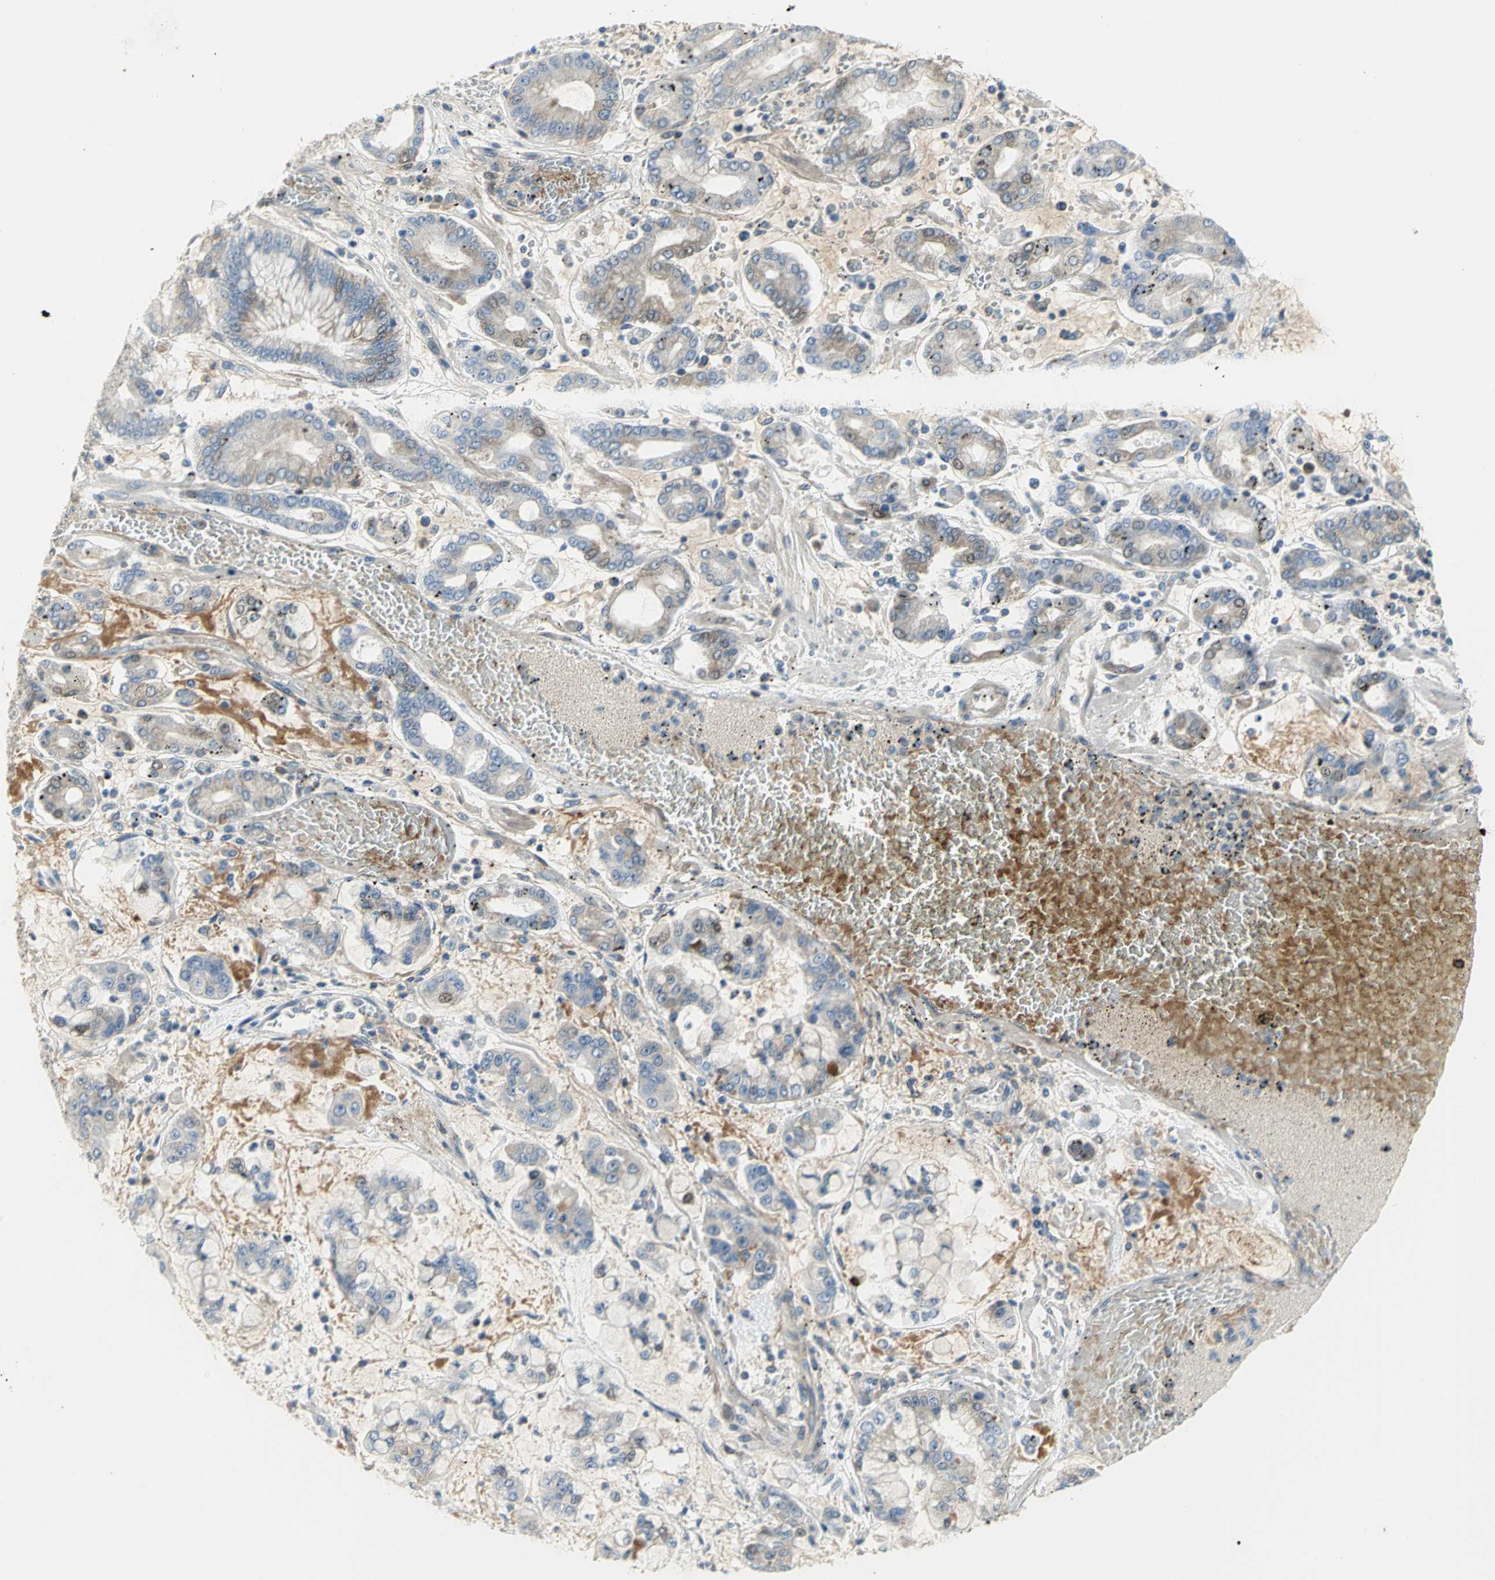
{"staining": {"intensity": "moderate", "quantity": ">75%", "location": "cytoplasmic/membranous,nuclear"}, "tissue": "stomach cancer", "cell_type": "Tumor cells", "image_type": "cancer", "snomed": [{"axis": "morphology", "description": "Normal tissue, NOS"}, {"axis": "morphology", "description": "Adenocarcinoma, NOS"}, {"axis": "topography", "description": "Stomach, upper"}, {"axis": "topography", "description": "Stomach"}], "caption": "This is a micrograph of IHC staining of stomach adenocarcinoma, which shows moderate staining in the cytoplasmic/membranous and nuclear of tumor cells.", "gene": "ZIC1", "patient": {"sex": "male", "age": 76}}